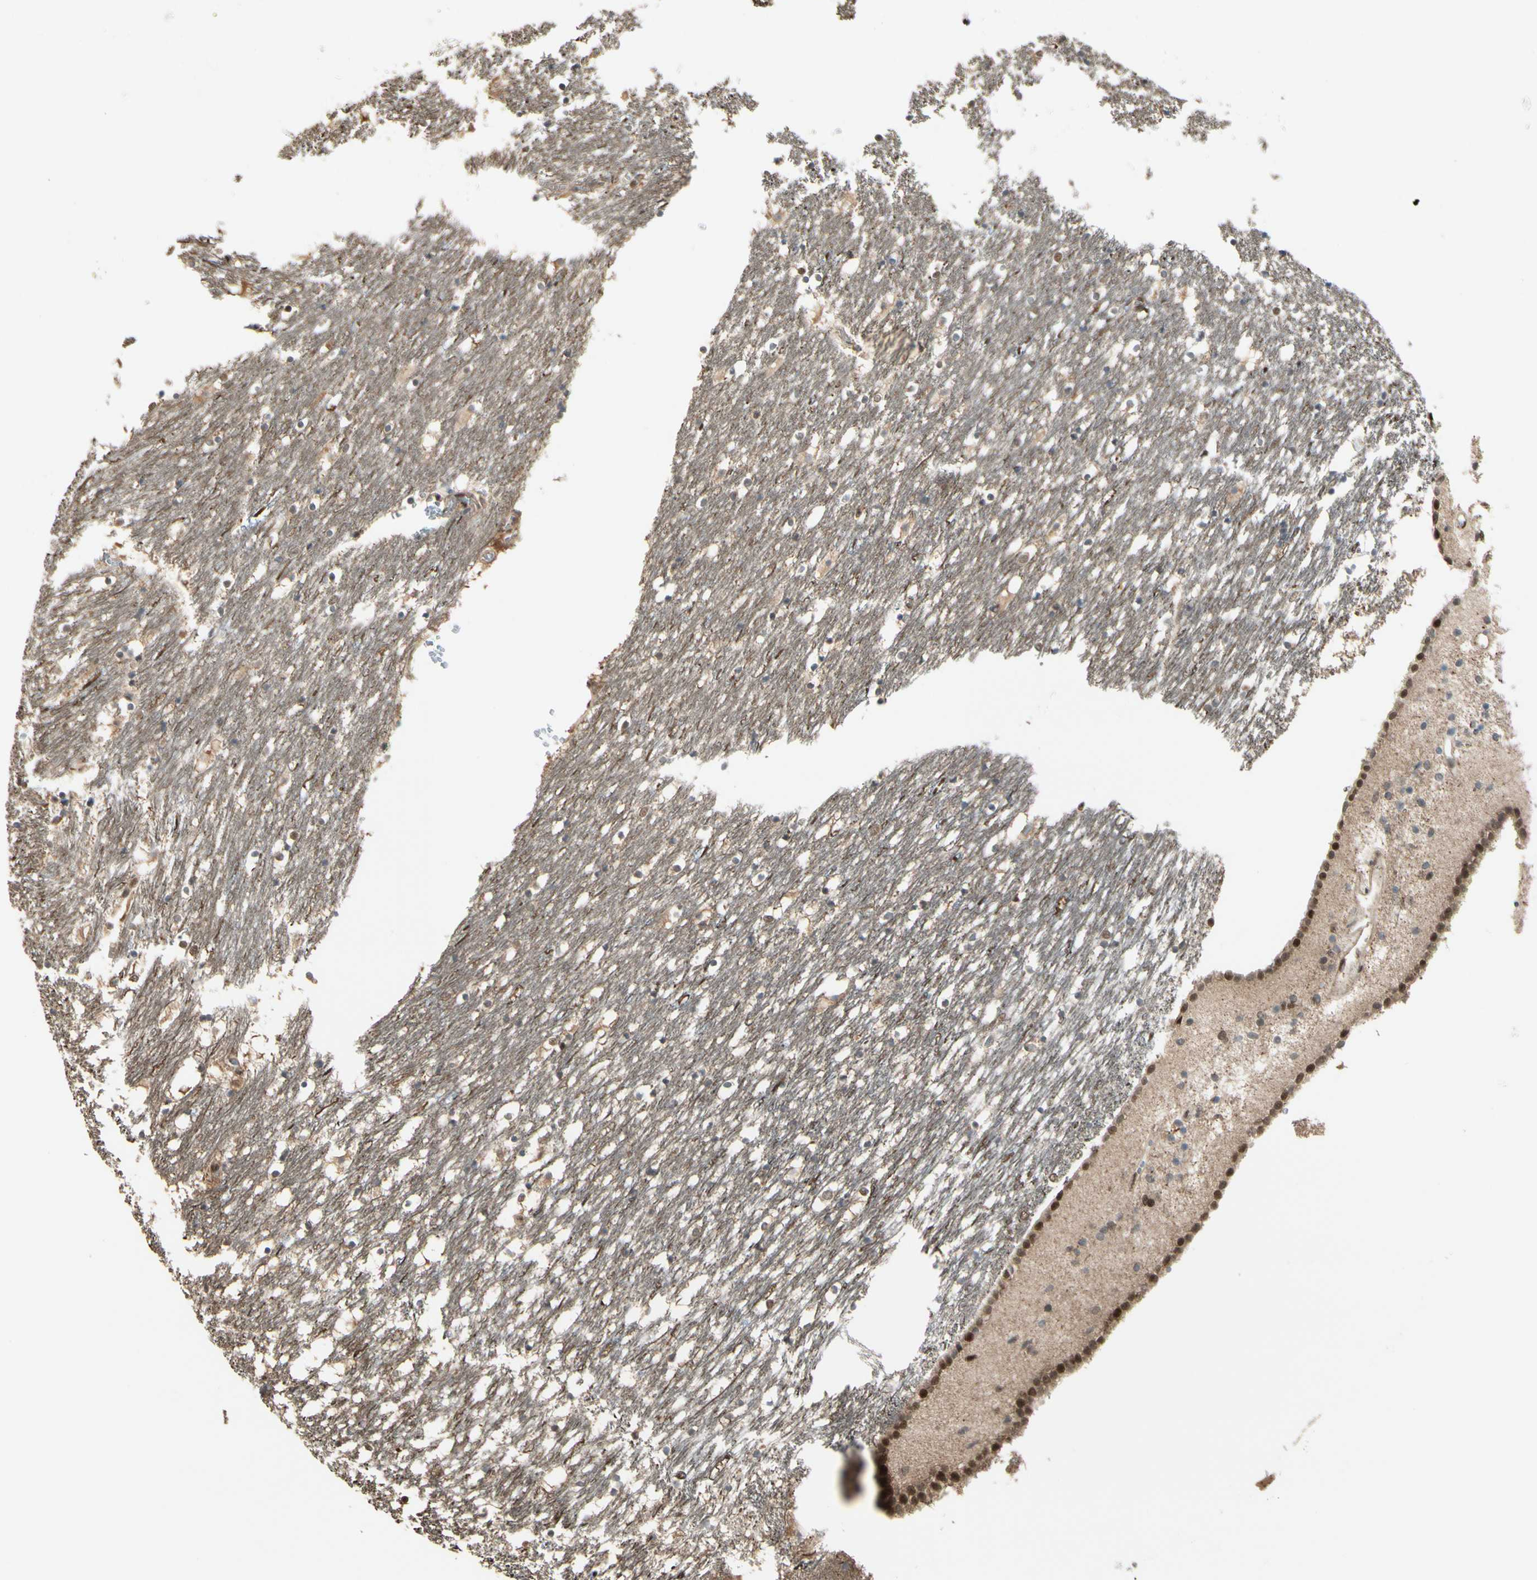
{"staining": {"intensity": "moderate", "quantity": "25%-75%", "location": "cytoplasmic/membranous,nuclear"}, "tissue": "caudate", "cell_type": "Glial cells", "image_type": "normal", "snomed": [{"axis": "morphology", "description": "Normal tissue, NOS"}, {"axis": "topography", "description": "Lateral ventricle wall"}], "caption": "Glial cells show medium levels of moderate cytoplasmic/membranous,nuclear positivity in approximately 25%-75% of cells in unremarkable caudate. (brown staining indicates protein expression, while blue staining denotes nuclei).", "gene": "HSF1", "patient": {"sex": "male", "age": 45}}